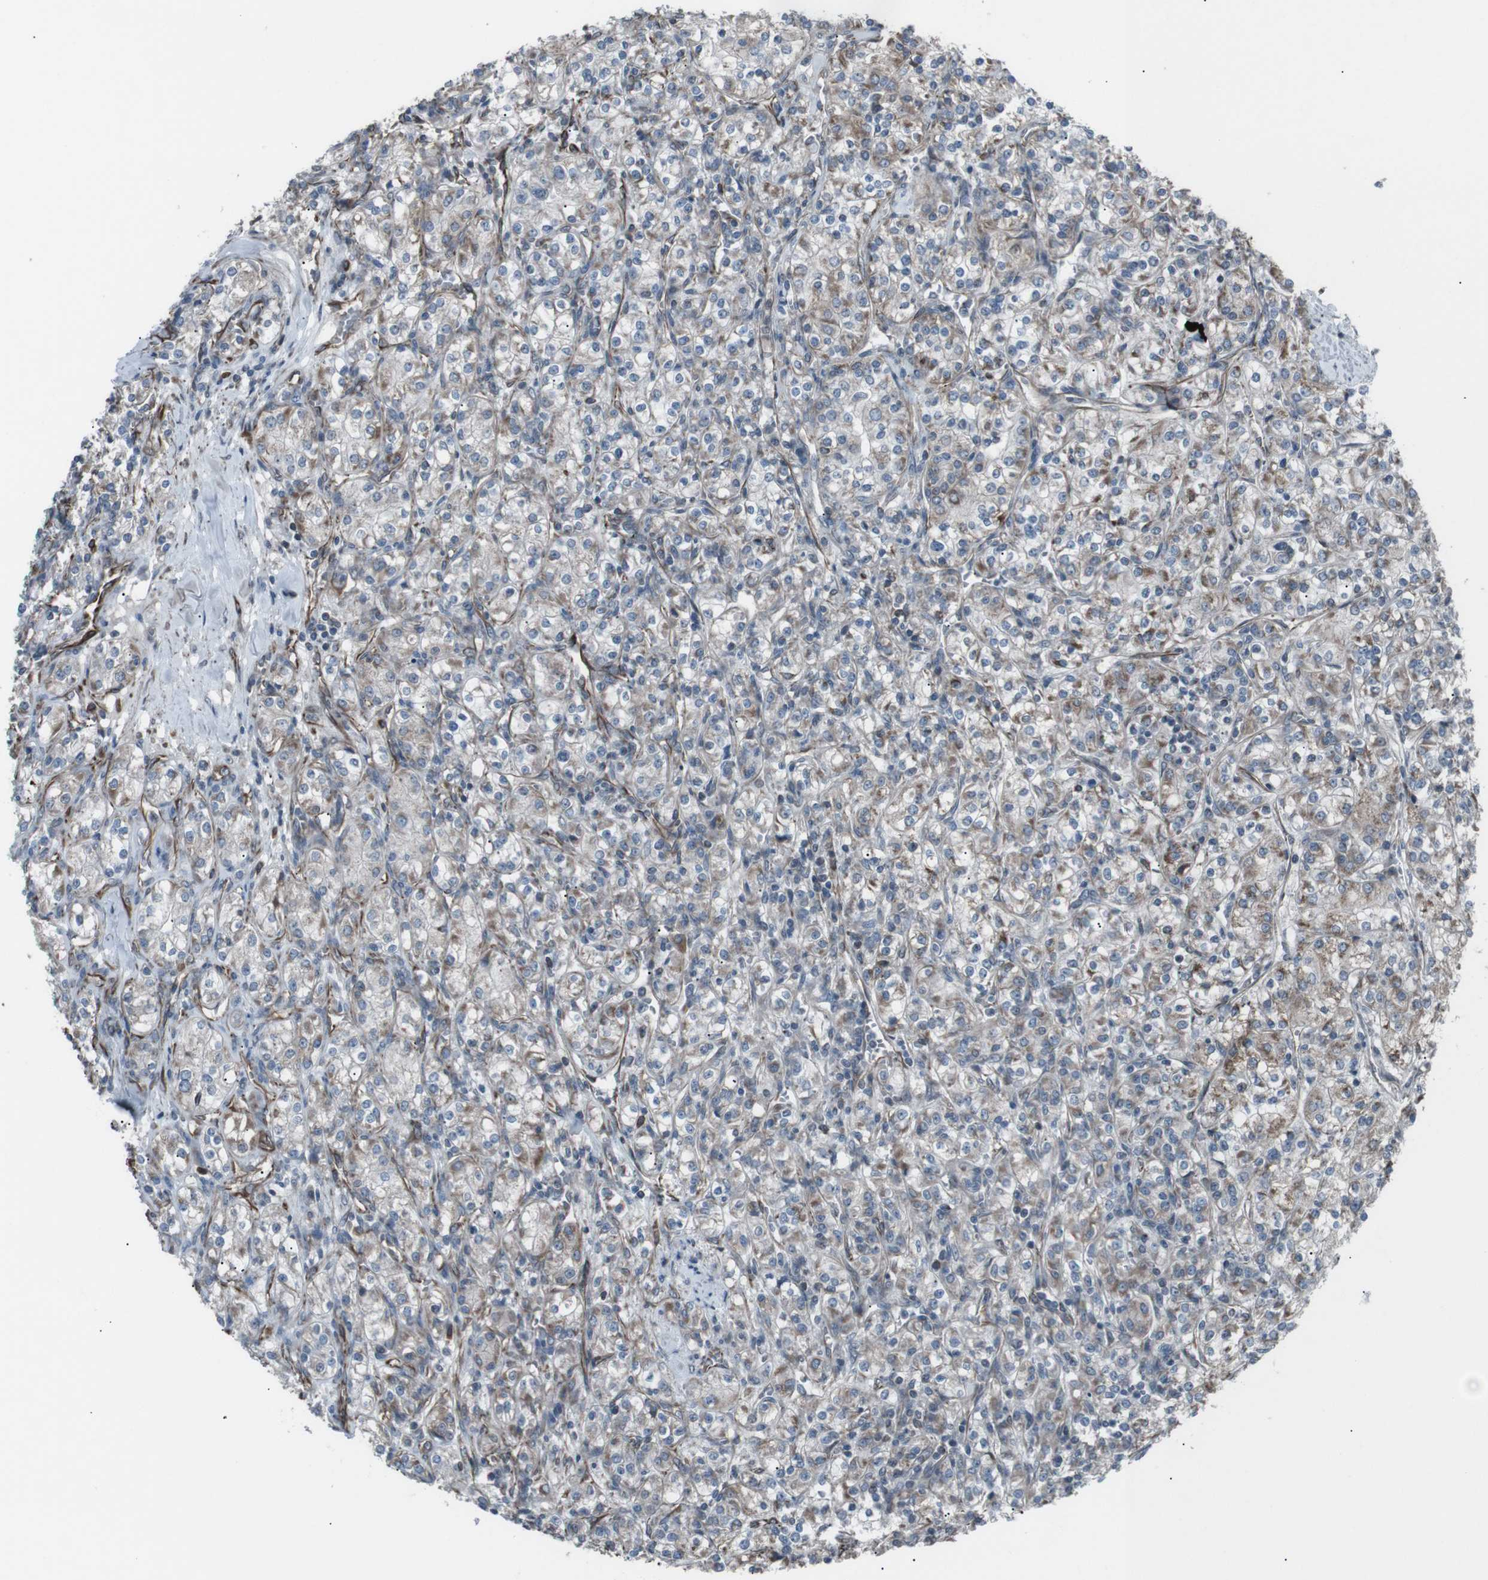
{"staining": {"intensity": "moderate", "quantity": "25%-75%", "location": "cytoplasmic/membranous"}, "tissue": "renal cancer", "cell_type": "Tumor cells", "image_type": "cancer", "snomed": [{"axis": "morphology", "description": "Adenocarcinoma, NOS"}, {"axis": "topography", "description": "Kidney"}], "caption": "Protein expression analysis of adenocarcinoma (renal) shows moderate cytoplasmic/membranous expression in approximately 25%-75% of tumor cells.", "gene": "TMEM141", "patient": {"sex": "male", "age": 77}}